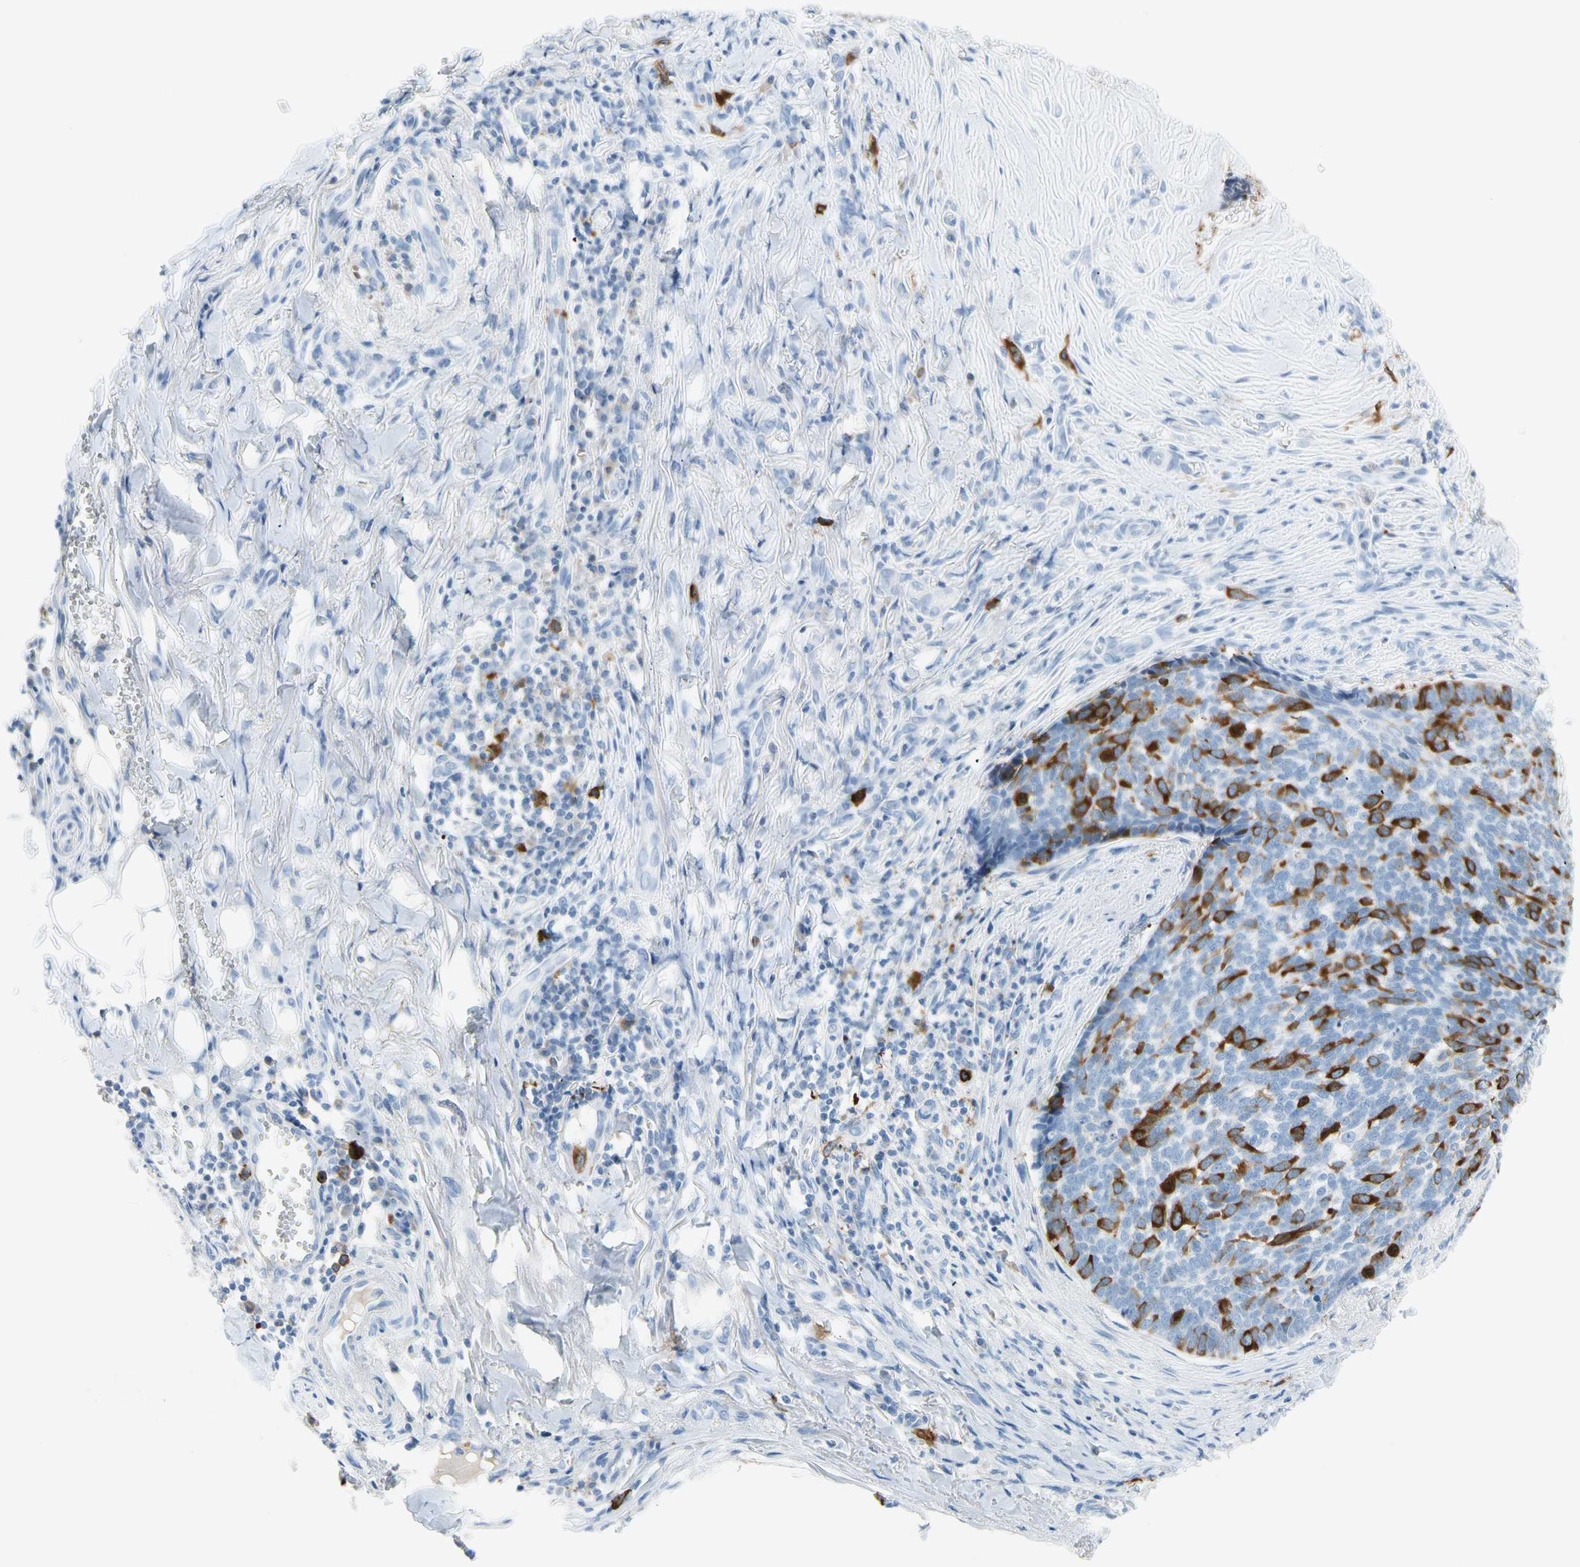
{"staining": {"intensity": "strong", "quantity": "25%-75%", "location": "cytoplasmic/membranous"}, "tissue": "skin cancer", "cell_type": "Tumor cells", "image_type": "cancer", "snomed": [{"axis": "morphology", "description": "Basal cell carcinoma"}, {"axis": "topography", "description": "Skin"}], "caption": "A histopathology image of human skin cancer (basal cell carcinoma) stained for a protein reveals strong cytoplasmic/membranous brown staining in tumor cells. The staining was performed using DAB to visualize the protein expression in brown, while the nuclei were stained in blue with hematoxylin (Magnification: 20x).", "gene": "TACC3", "patient": {"sex": "male", "age": 84}}